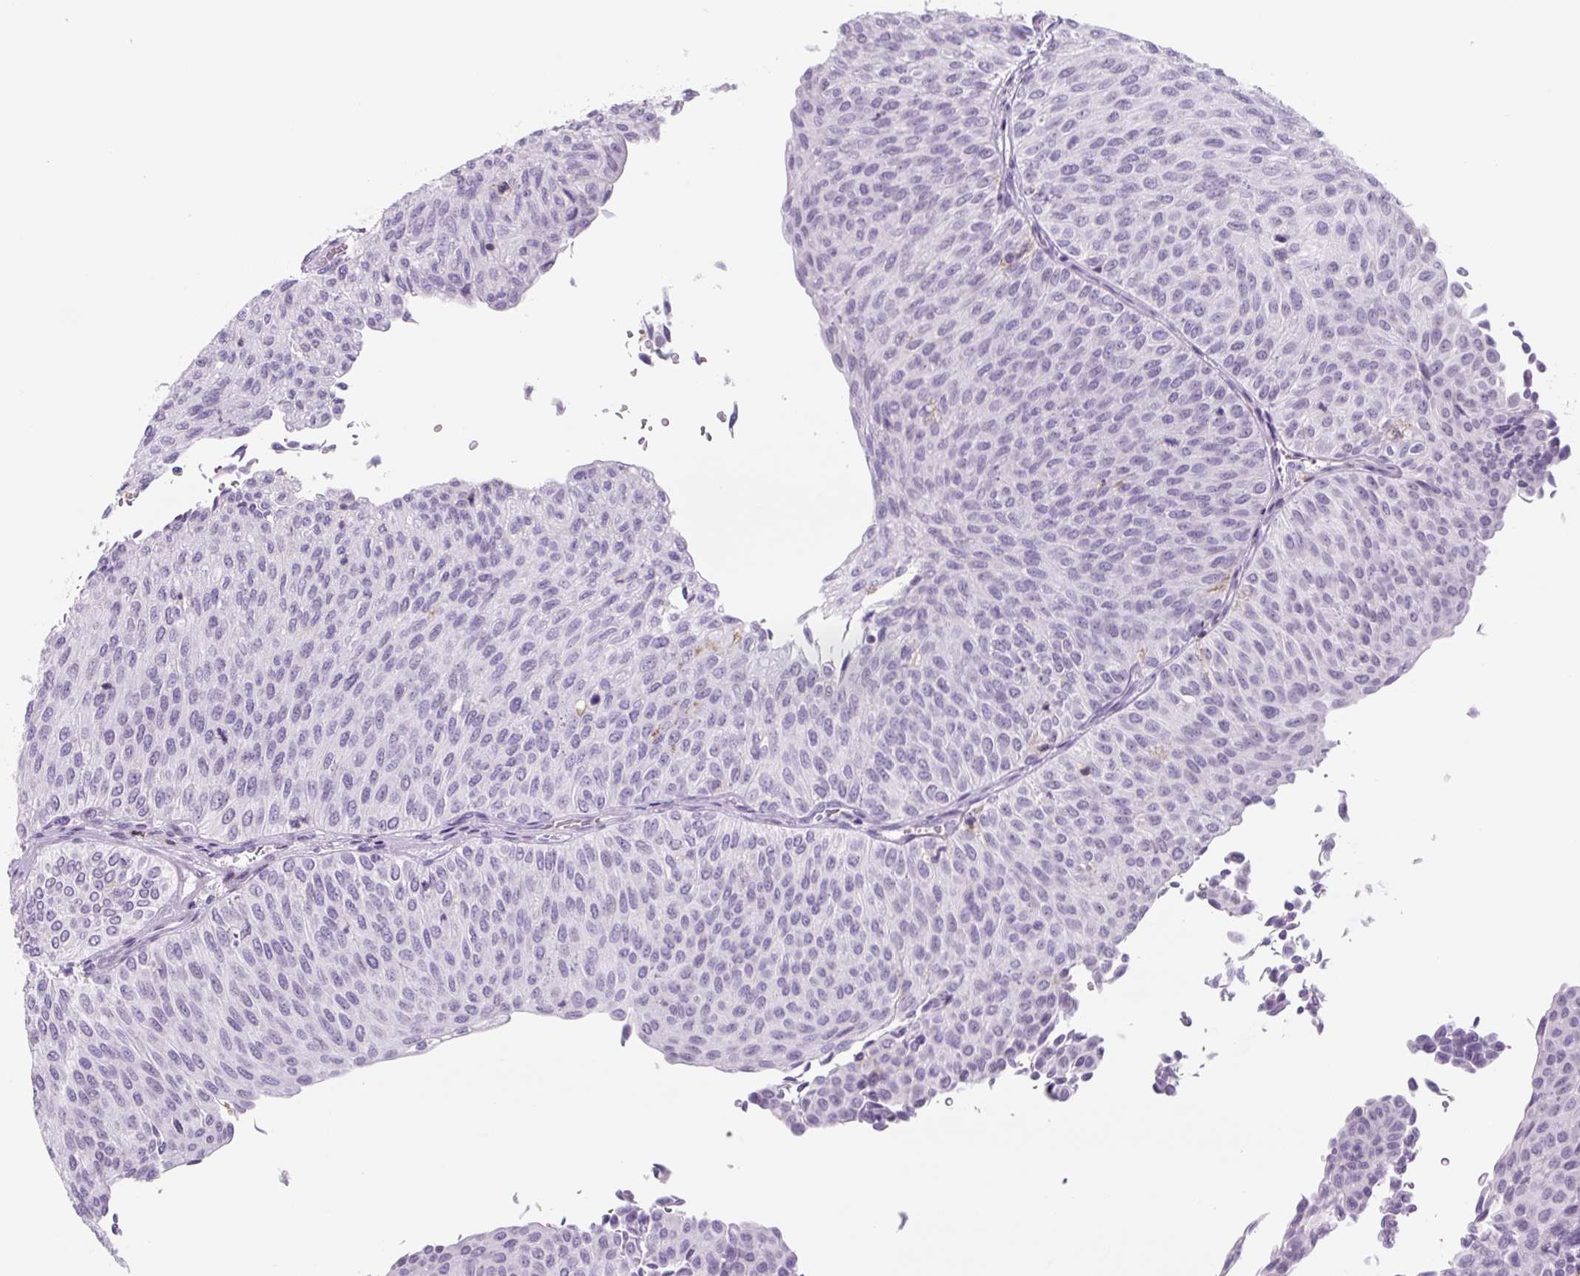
{"staining": {"intensity": "negative", "quantity": "none", "location": "none"}, "tissue": "urothelial cancer", "cell_type": "Tumor cells", "image_type": "cancer", "snomed": [{"axis": "morphology", "description": "Urothelial carcinoma, Low grade"}, {"axis": "topography", "description": "Urinary bladder"}], "caption": "High power microscopy micrograph of an immunohistochemistry (IHC) histopathology image of urothelial carcinoma (low-grade), revealing no significant expression in tumor cells.", "gene": "TNFRSF8", "patient": {"sex": "male", "age": 78}}